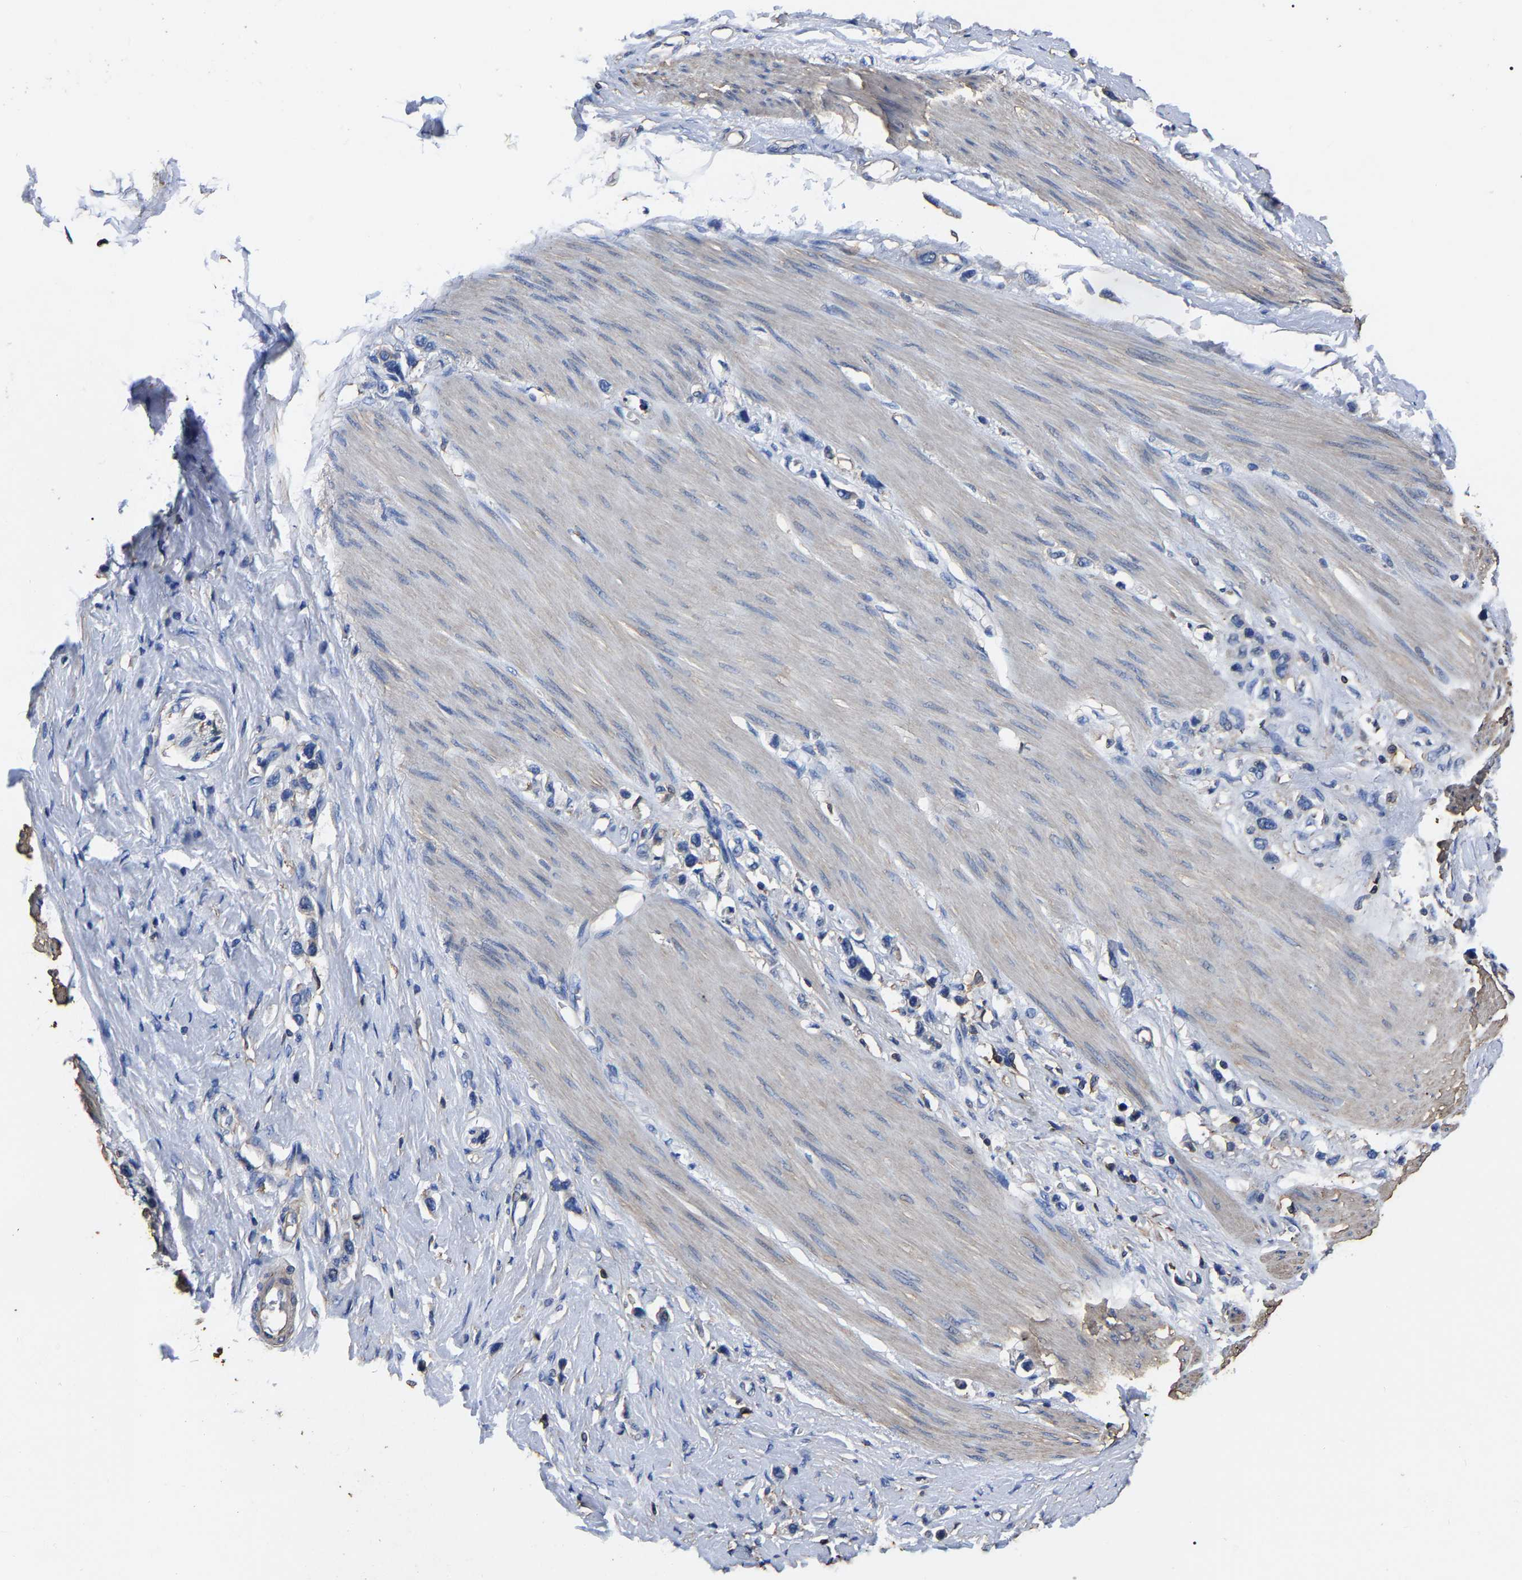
{"staining": {"intensity": "negative", "quantity": "none", "location": "none"}, "tissue": "stomach cancer", "cell_type": "Tumor cells", "image_type": "cancer", "snomed": [{"axis": "morphology", "description": "Adenocarcinoma, NOS"}, {"axis": "topography", "description": "Stomach"}], "caption": "Tumor cells are negative for brown protein staining in stomach cancer (adenocarcinoma).", "gene": "ARMT1", "patient": {"sex": "female", "age": 65}}